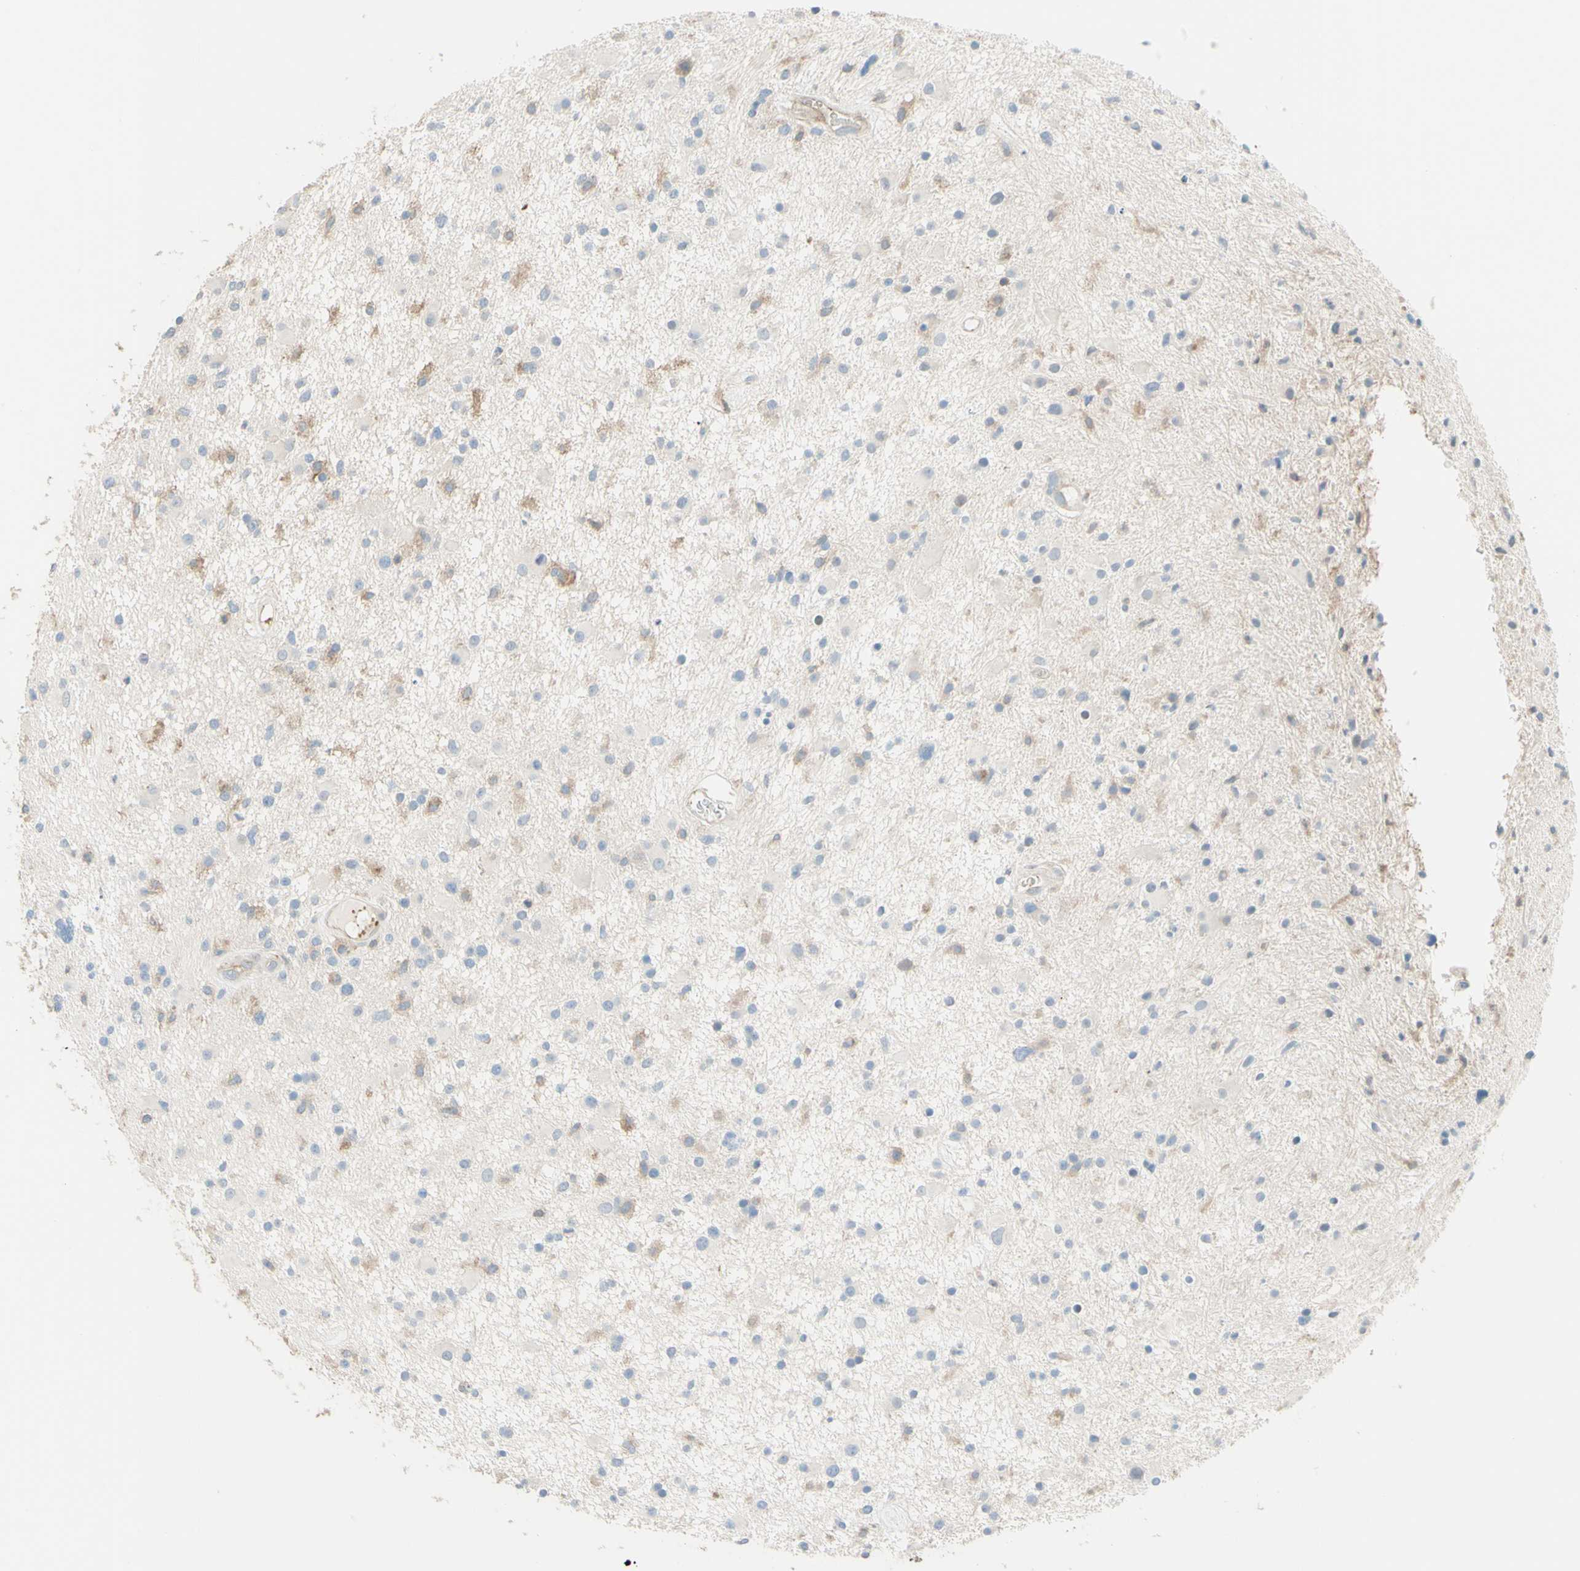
{"staining": {"intensity": "weak", "quantity": "<25%", "location": "cytoplasmic/membranous"}, "tissue": "glioma", "cell_type": "Tumor cells", "image_type": "cancer", "snomed": [{"axis": "morphology", "description": "Glioma, malignant, High grade"}, {"axis": "topography", "description": "Brain"}], "caption": "The micrograph displays no significant expression in tumor cells of malignant glioma (high-grade). (Brightfield microscopy of DAB immunohistochemistry at high magnification).", "gene": "SEMA4C", "patient": {"sex": "male", "age": 33}}